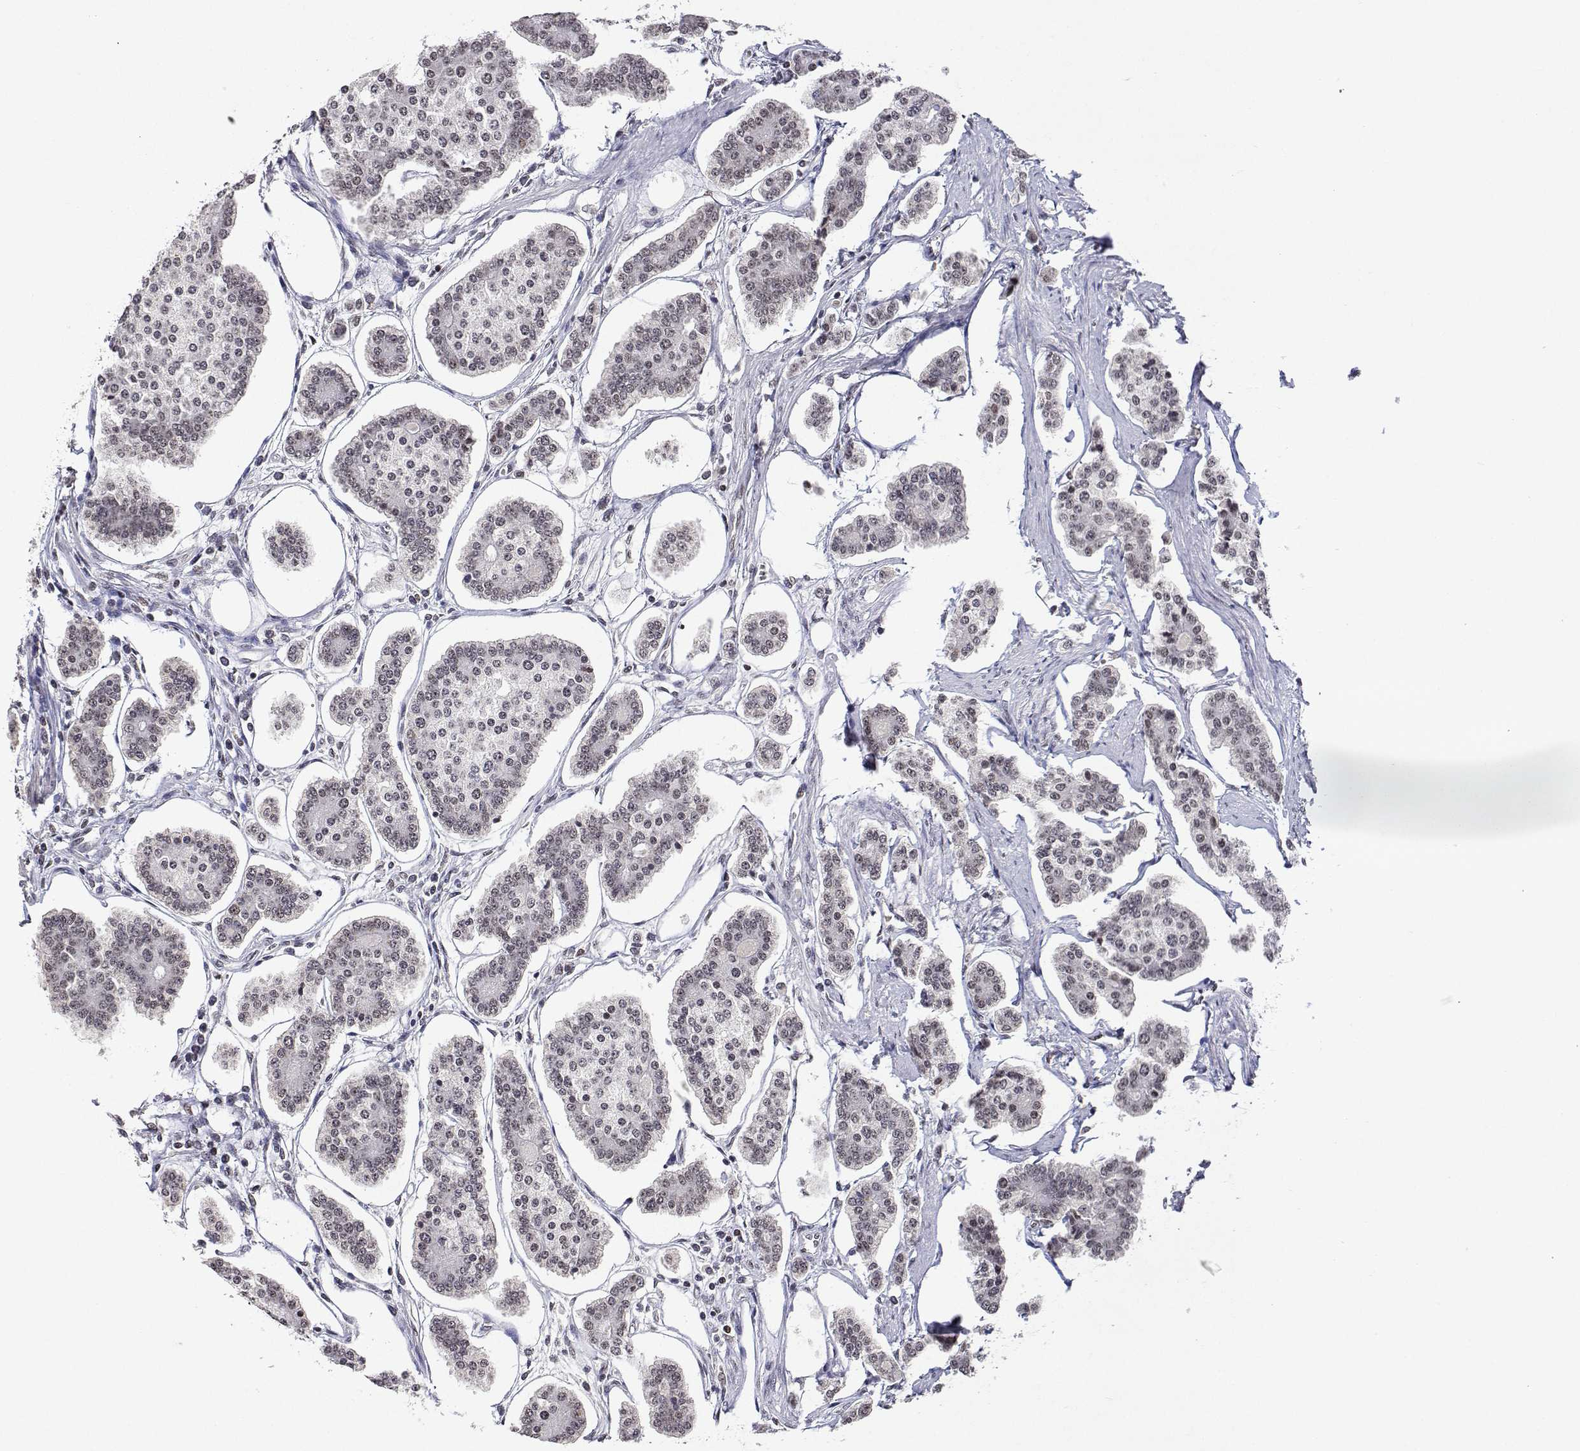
{"staining": {"intensity": "weak", "quantity": "25%-75%", "location": "nuclear"}, "tissue": "carcinoid", "cell_type": "Tumor cells", "image_type": "cancer", "snomed": [{"axis": "morphology", "description": "Carcinoid, malignant, NOS"}, {"axis": "topography", "description": "Small intestine"}], "caption": "This is a micrograph of immunohistochemistry (IHC) staining of malignant carcinoid, which shows weak staining in the nuclear of tumor cells.", "gene": "XPC", "patient": {"sex": "female", "age": 65}}